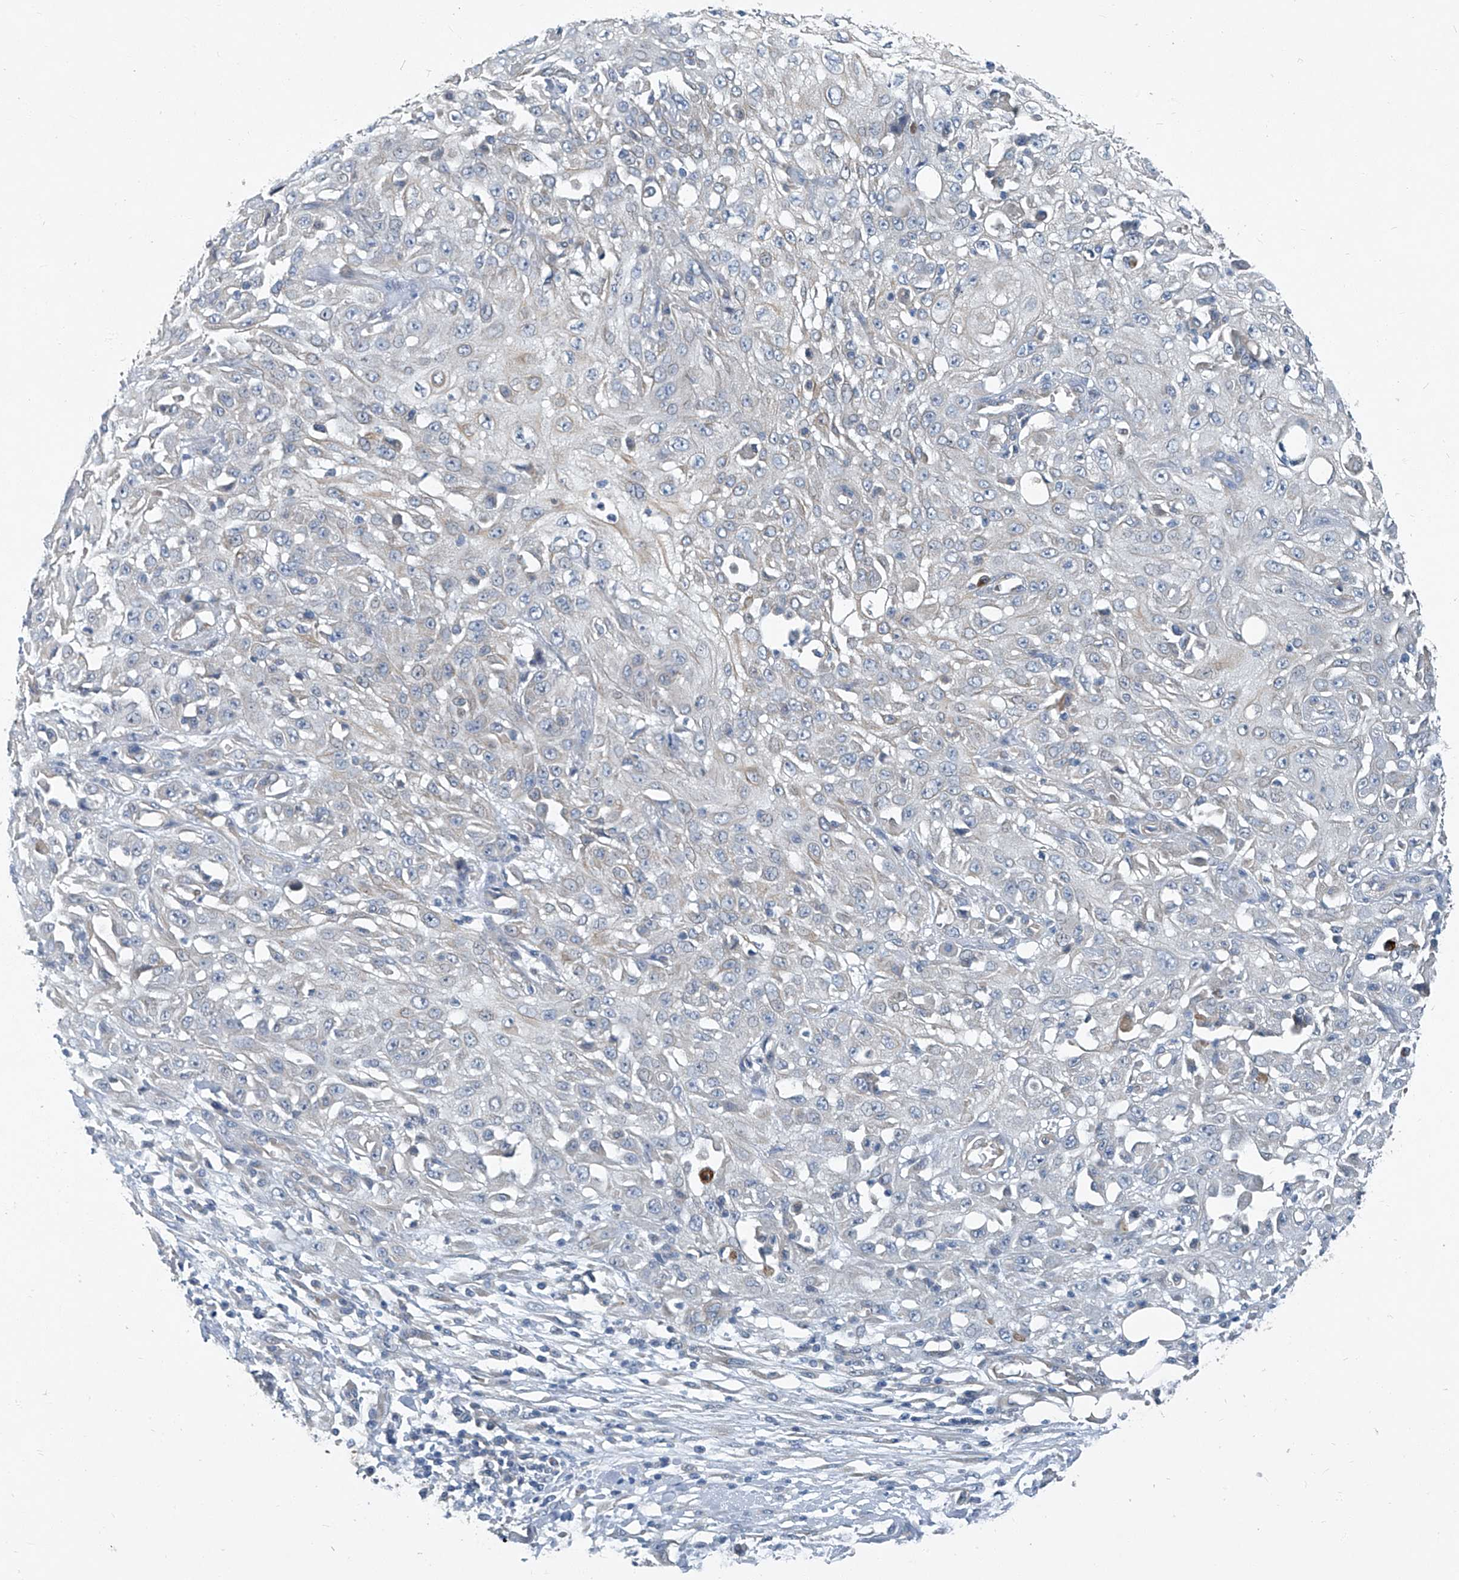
{"staining": {"intensity": "negative", "quantity": "none", "location": "none"}, "tissue": "skin cancer", "cell_type": "Tumor cells", "image_type": "cancer", "snomed": [{"axis": "morphology", "description": "Squamous cell carcinoma, NOS"}, {"axis": "morphology", "description": "Squamous cell carcinoma, metastatic, NOS"}, {"axis": "topography", "description": "Skin"}, {"axis": "topography", "description": "Lymph node"}], "caption": "IHC histopathology image of human skin cancer (squamous cell carcinoma) stained for a protein (brown), which shows no positivity in tumor cells. (Brightfield microscopy of DAB (3,3'-diaminobenzidine) IHC at high magnification).", "gene": "SLC26A11", "patient": {"sex": "male", "age": 75}}